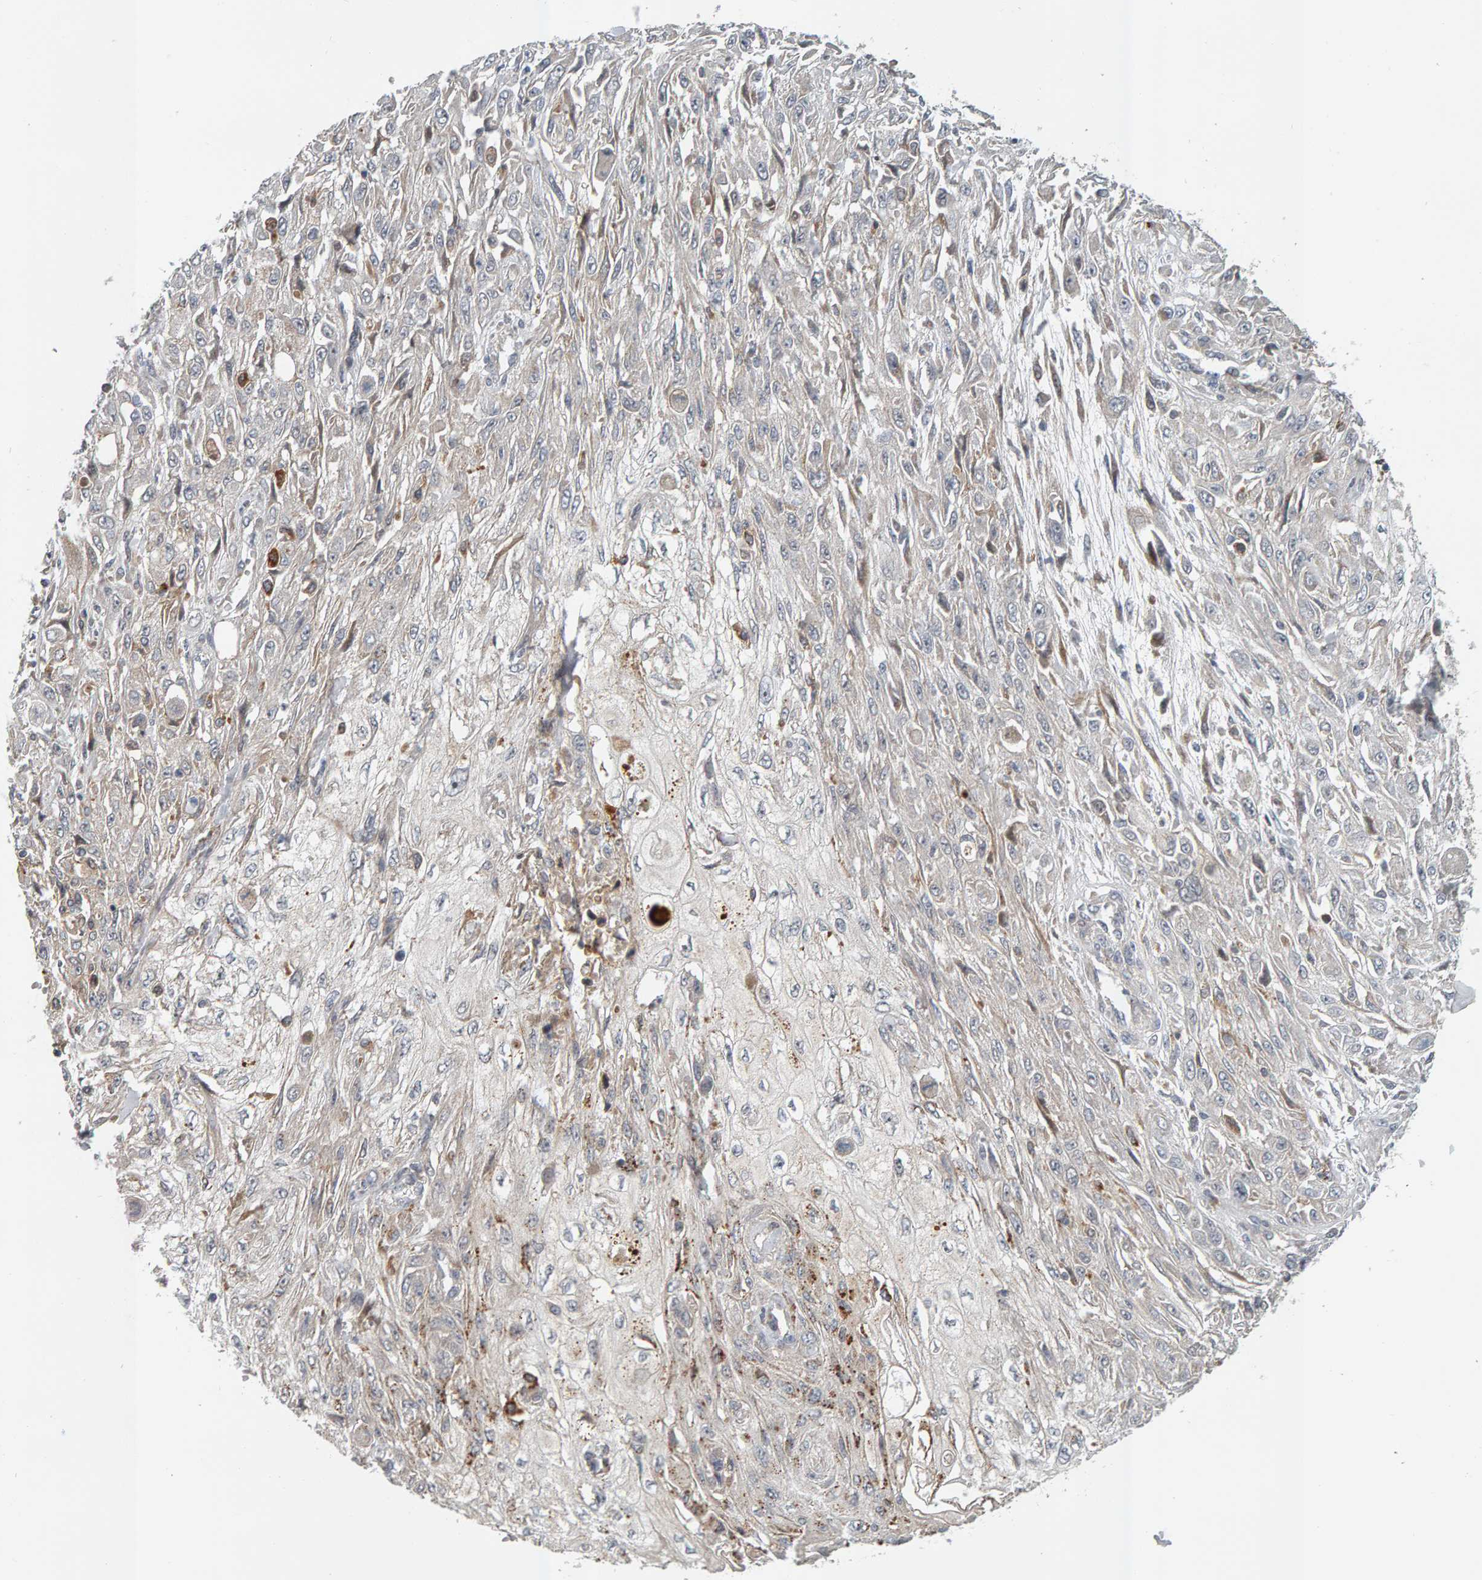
{"staining": {"intensity": "weak", "quantity": "<25%", "location": "cytoplasmic/membranous"}, "tissue": "skin cancer", "cell_type": "Tumor cells", "image_type": "cancer", "snomed": [{"axis": "morphology", "description": "Squamous cell carcinoma, NOS"}, {"axis": "morphology", "description": "Squamous cell carcinoma, metastatic, NOS"}, {"axis": "topography", "description": "Skin"}, {"axis": "topography", "description": "Lymph node"}], "caption": "Tumor cells show no significant staining in skin squamous cell carcinoma.", "gene": "ZNF160", "patient": {"sex": "male", "age": 75}}